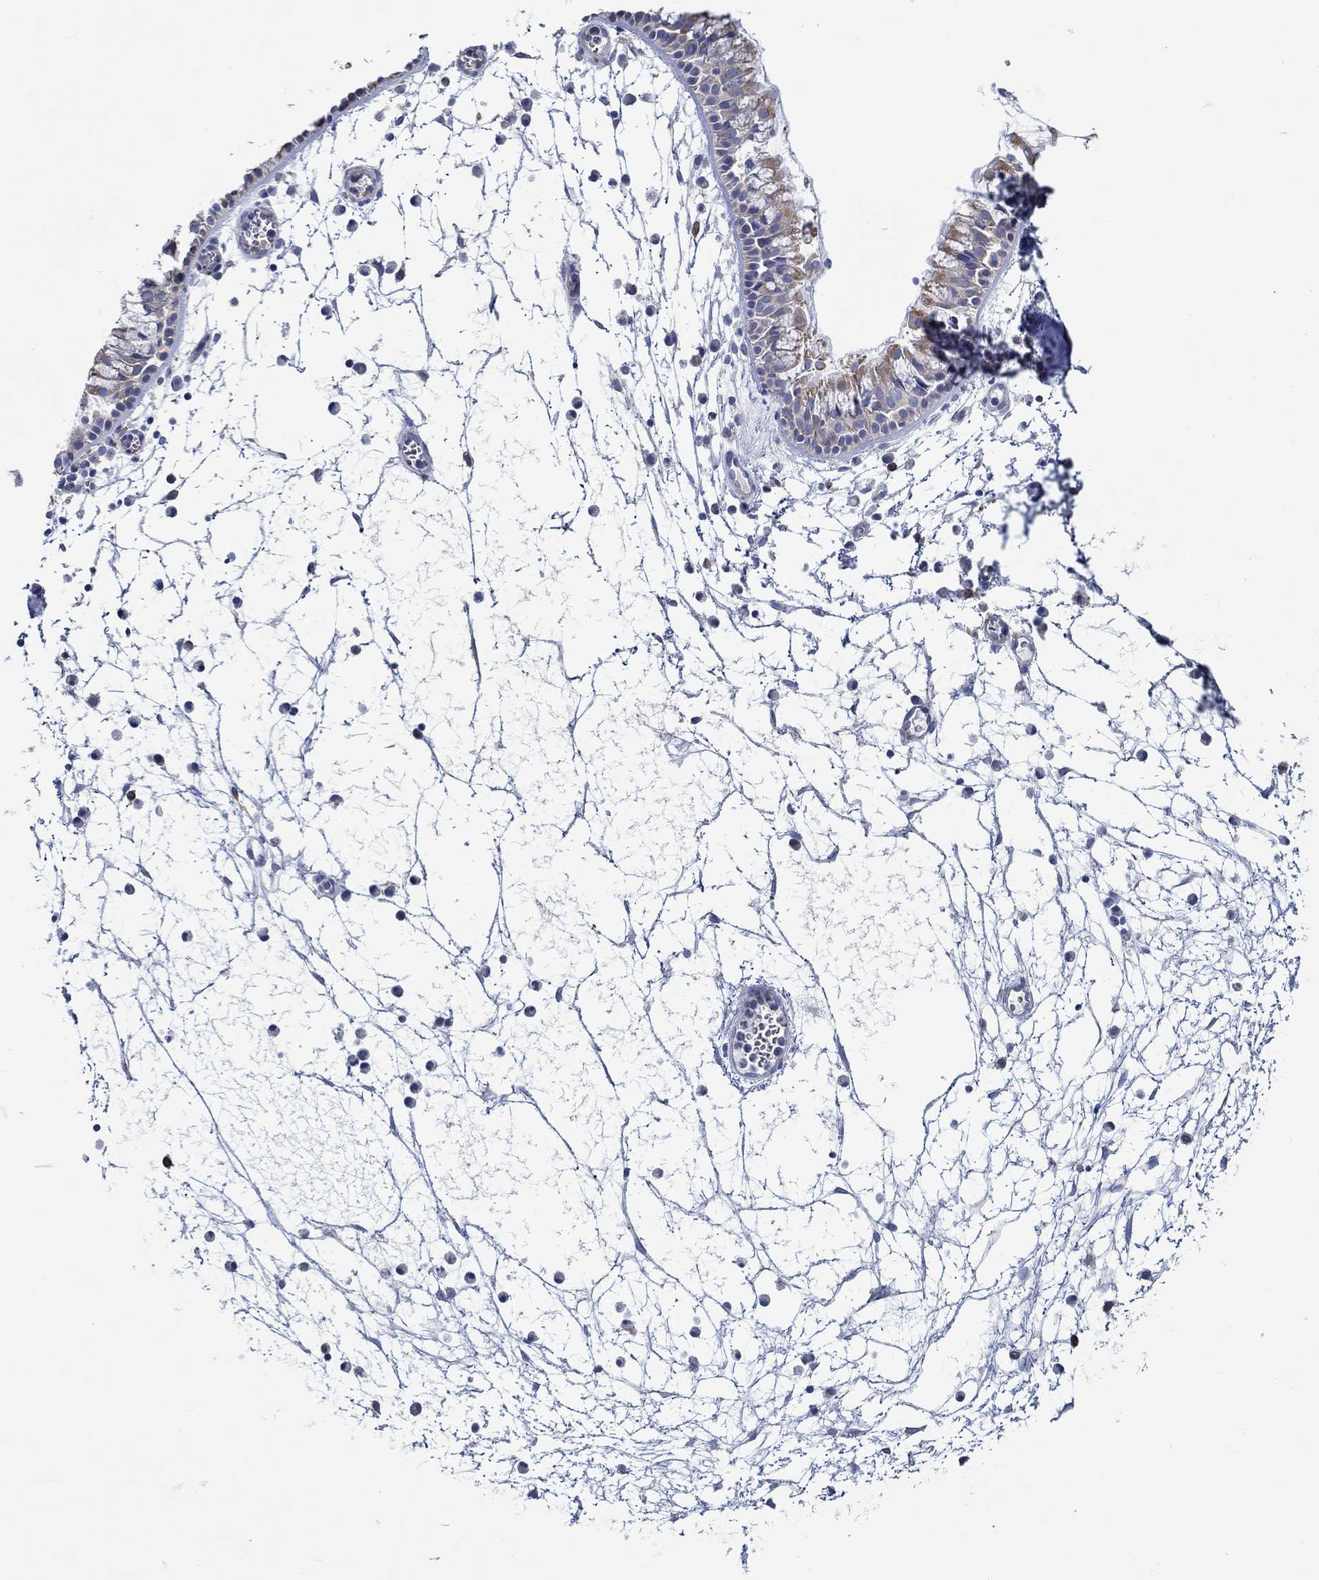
{"staining": {"intensity": "moderate", "quantity": "<25%", "location": "cytoplasmic/membranous"}, "tissue": "nasopharynx", "cell_type": "Respiratory epithelial cells", "image_type": "normal", "snomed": [{"axis": "morphology", "description": "Normal tissue, NOS"}, {"axis": "topography", "description": "Nasopharynx"}], "caption": "A brown stain shows moderate cytoplasmic/membranous positivity of a protein in respiratory epithelial cells of unremarkable human nasopharynx. (Brightfield microscopy of DAB IHC at high magnification).", "gene": "SLC27A3", "patient": {"sex": "female", "age": 73}}